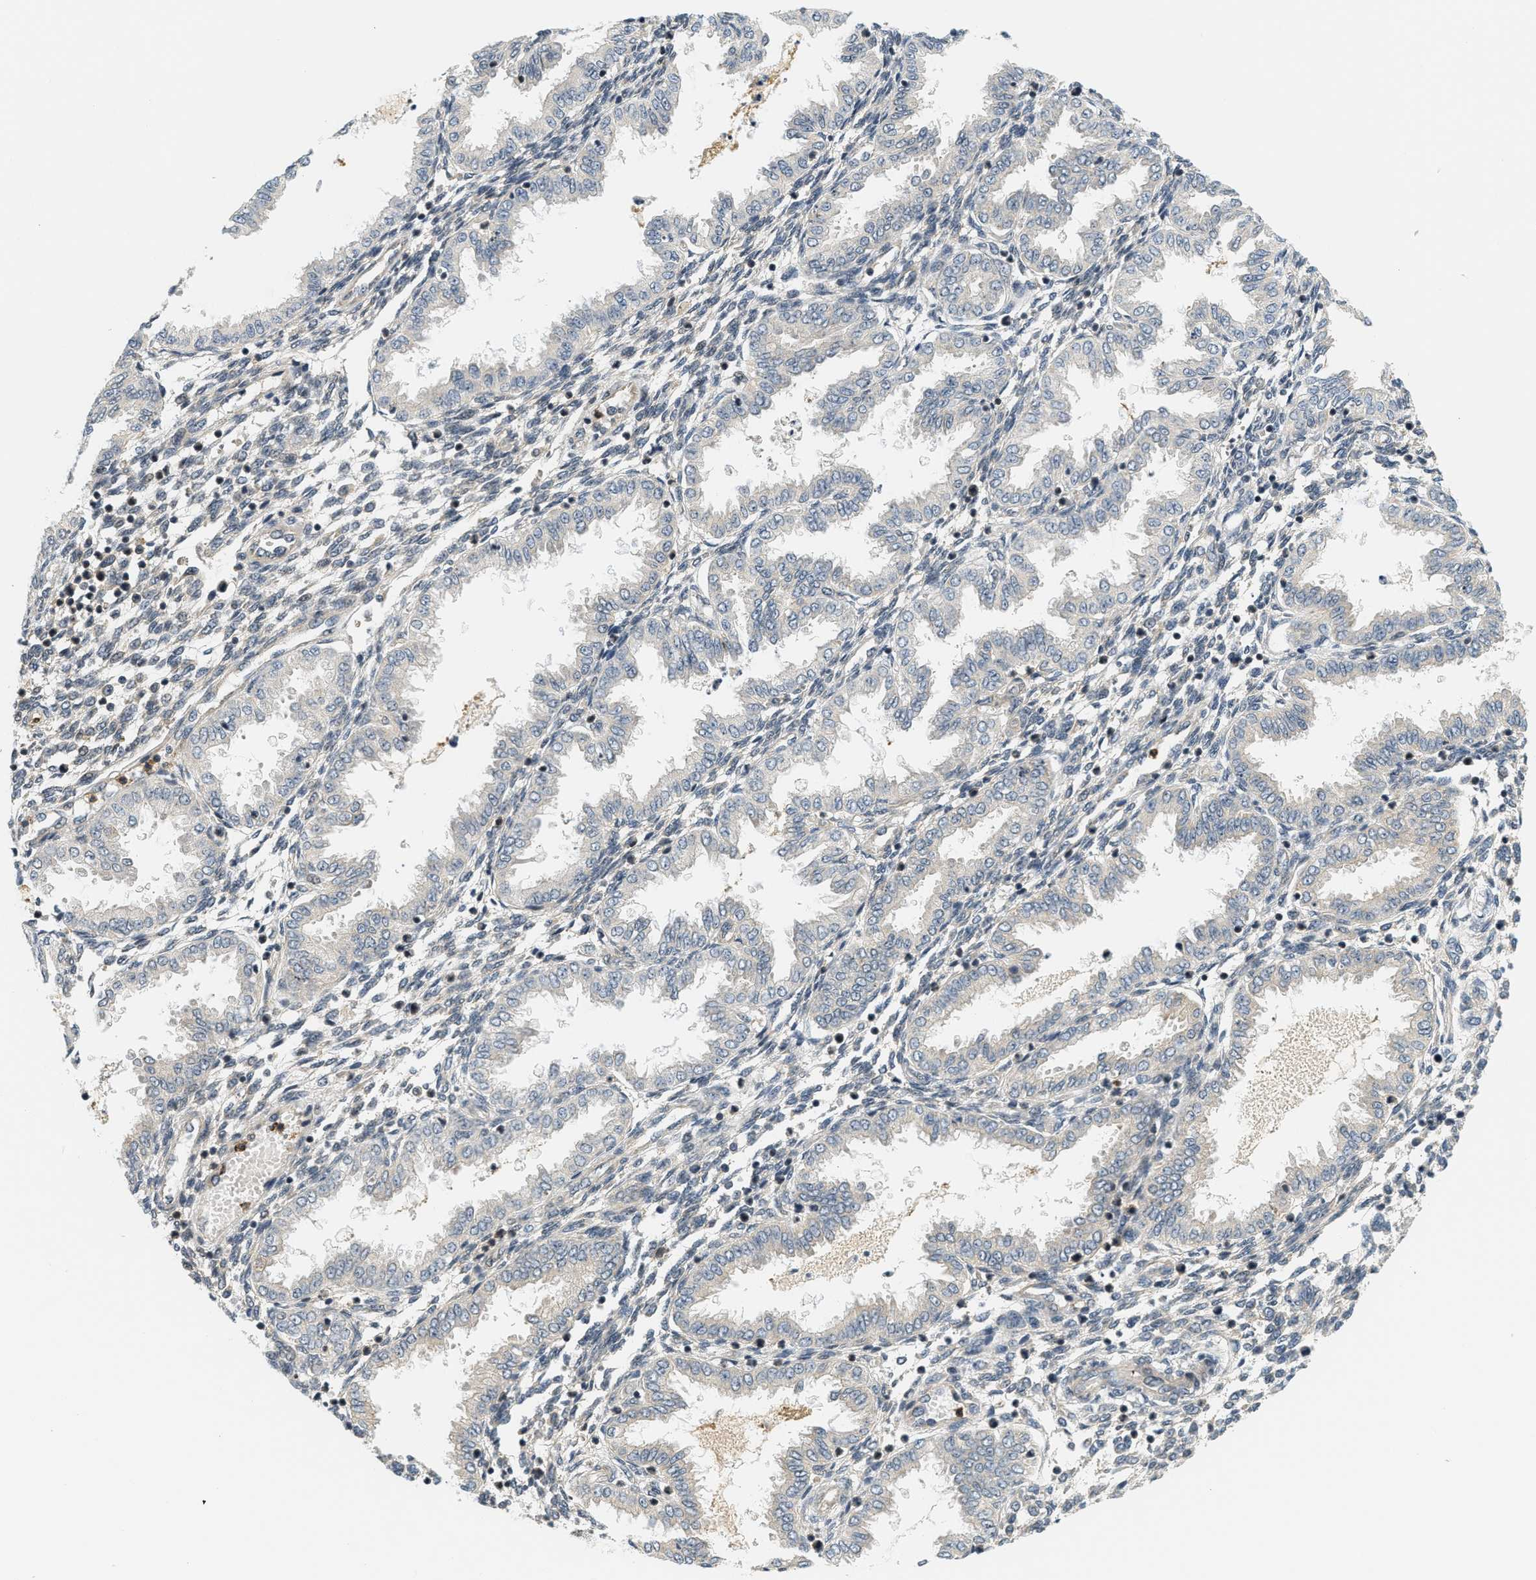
{"staining": {"intensity": "negative", "quantity": "none", "location": "none"}, "tissue": "endometrium", "cell_type": "Cells in endometrial stroma", "image_type": "normal", "snomed": [{"axis": "morphology", "description": "Normal tissue, NOS"}, {"axis": "topography", "description": "Endometrium"}], "caption": "High power microscopy micrograph of an immunohistochemistry histopathology image of unremarkable endometrium, revealing no significant staining in cells in endometrial stroma. (Stains: DAB immunohistochemistry with hematoxylin counter stain, Microscopy: brightfield microscopy at high magnification).", "gene": "KMT2A", "patient": {"sex": "female", "age": 33}}